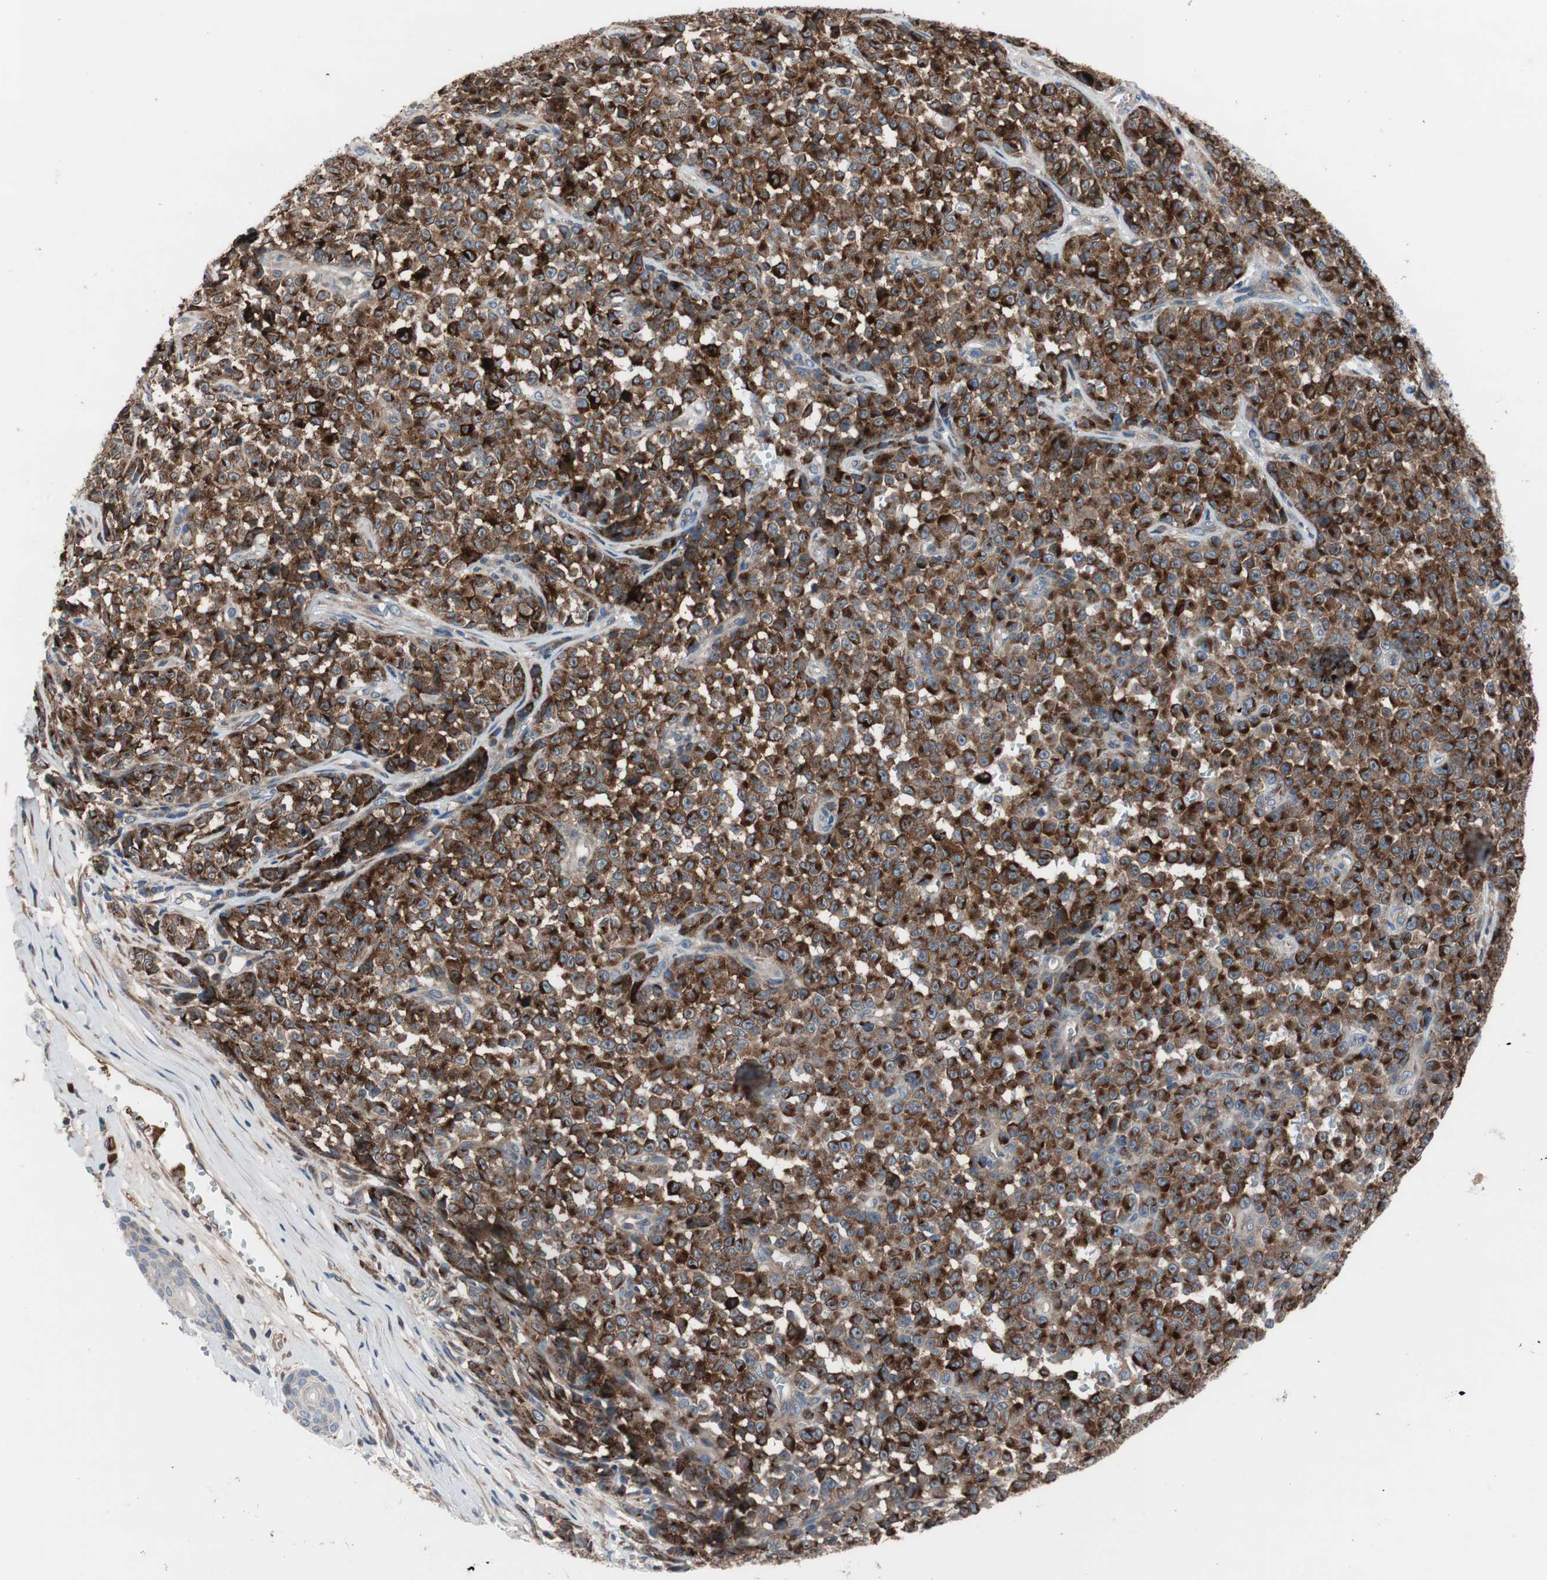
{"staining": {"intensity": "moderate", "quantity": ">75%", "location": "cytoplasmic/membranous"}, "tissue": "melanoma", "cell_type": "Tumor cells", "image_type": "cancer", "snomed": [{"axis": "morphology", "description": "Malignant melanoma, NOS"}, {"axis": "topography", "description": "Skin"}], "caption": "Melanoma was stained to show a protein in brown. There is medium levels of moderate cytoplasmic/membranous expression in about >75% of tumor cells. (Stains: DAB (3,3'-diaminobenzidine) in brown, nuclei in blue, Microscopy: brightfield microscopy at high magnification).", "gene": "KANSL1", "patient": {"sex": "female", "age": 82}}